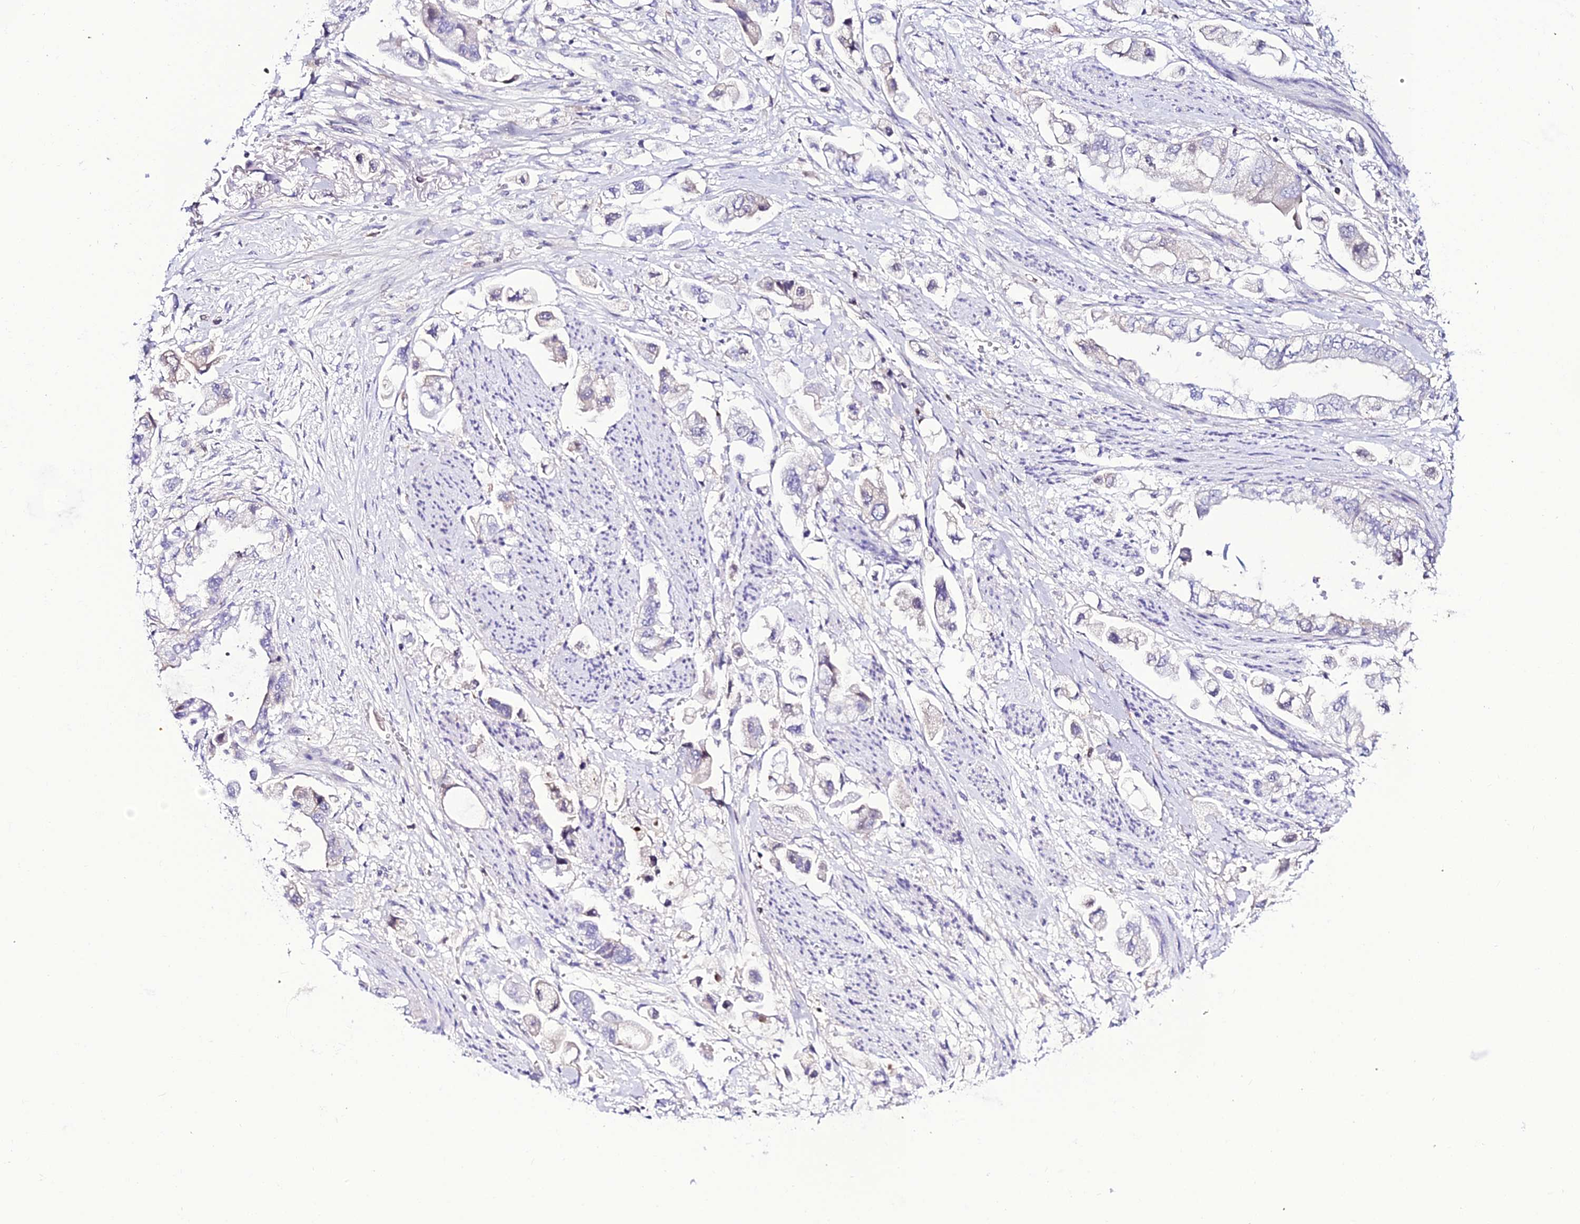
{"staining": {"intensity": "negative", "quantity": "none", "location": "none"}, "tissue": "stomach cancer", "cell_type": "Tumor cells", "image_type": "cancer", "snomed": [{"axis": "morphology", "description": "Adenocarcinoma, NOS"}, {"axis": "topography", "description": "Stomach"}], "caption": "Immunohistochemistry image of neoplastic tissue: stomach cancer (adenocarcinoma) stained with DAB shows no significant protein expression in tumor cells.", "gene": "DEFB132", "patient": {"sex": "male", "age": 62}}